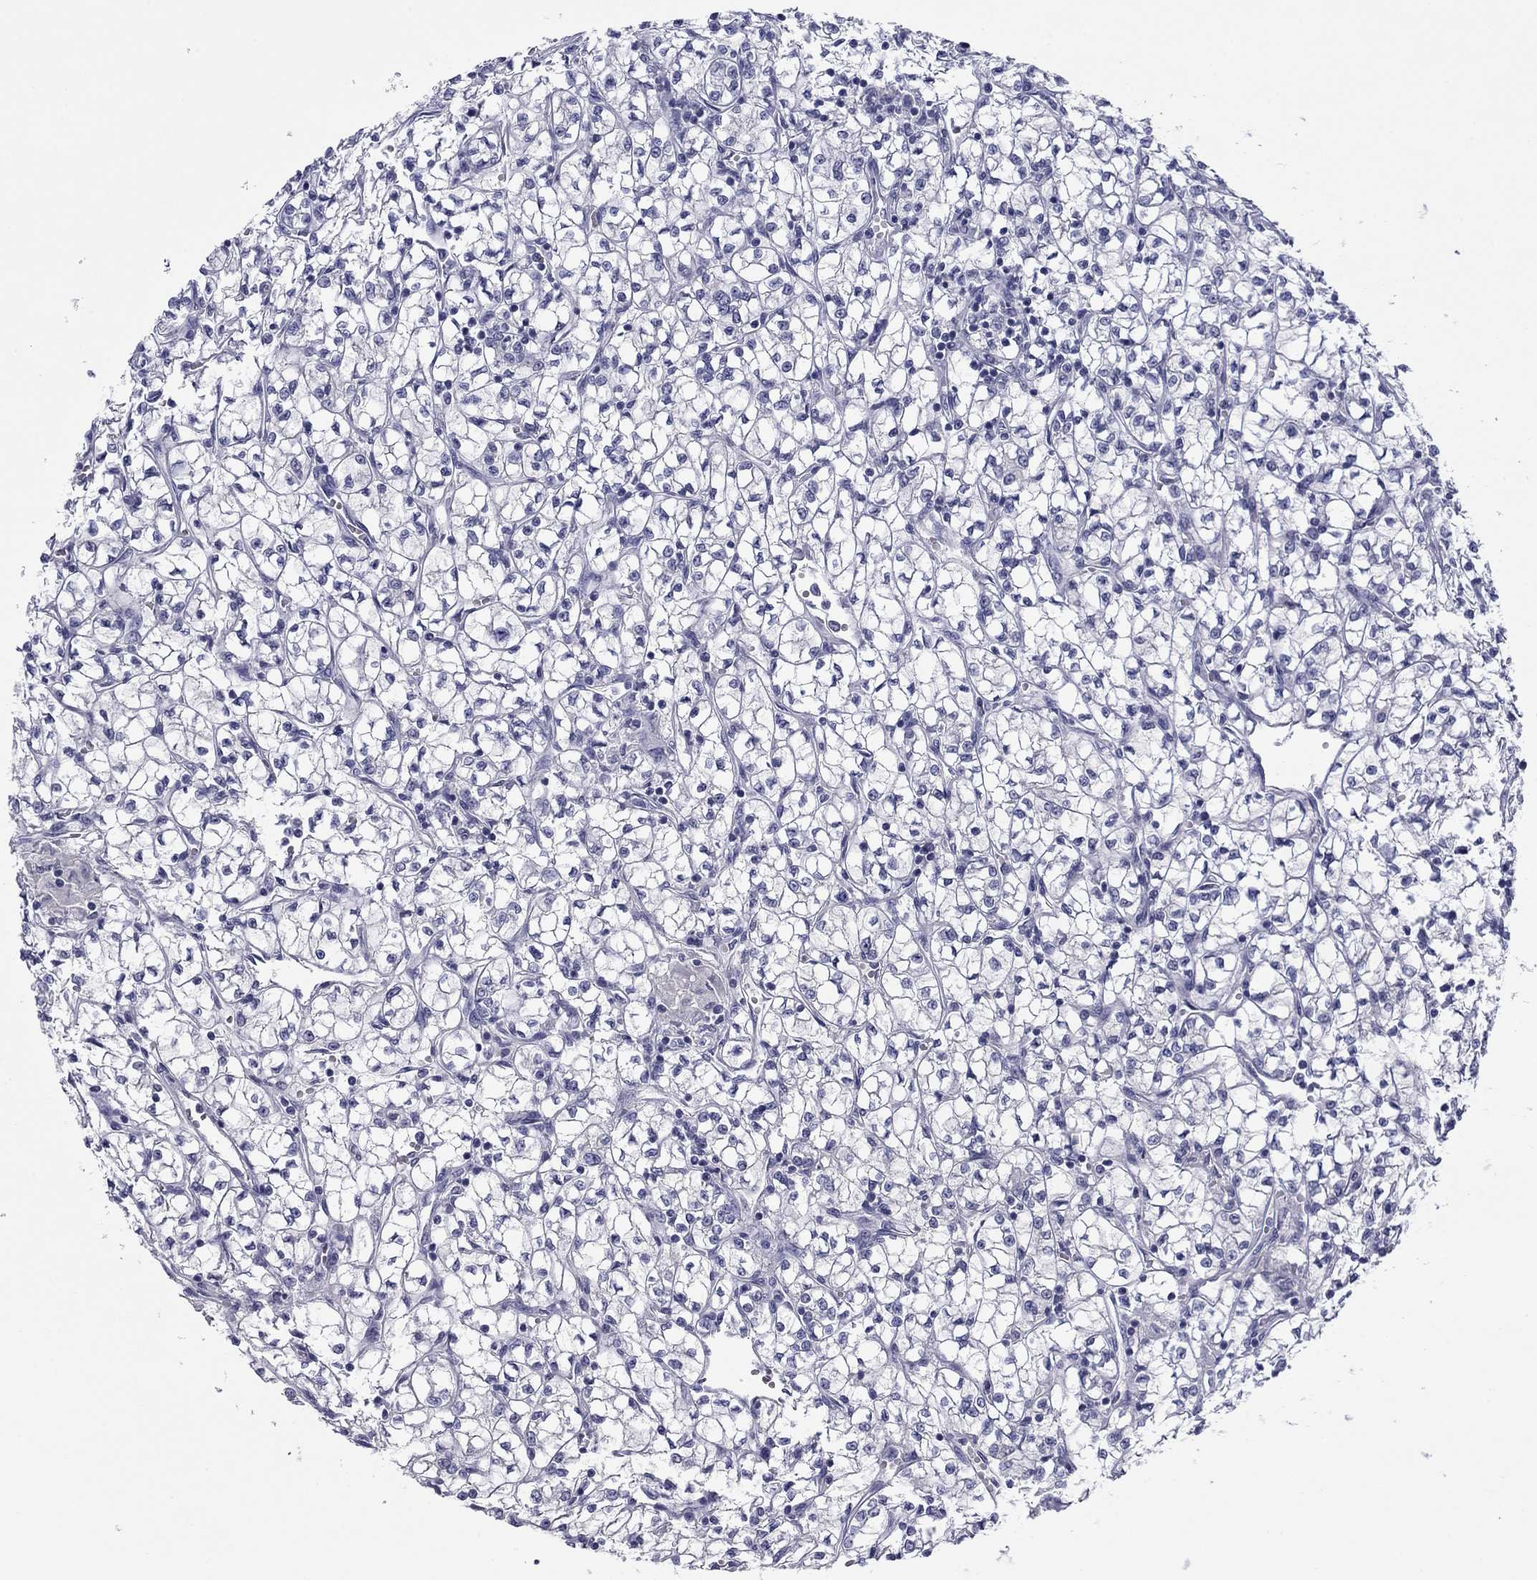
{"staining": {"intensity": "negative", "quantity": "none", "location": "none"}, "tissue": "renal cancer", "cell_type": "Tumor cells", "image_type": "cancer", "snomed": [{"axis": "morphology", "description": "Adenocarcinoma, NOS"}, {"axis": "topography", "description": "Kidney"}], "caption": "IHC photomicrograph of human adenocarcinoma (renal) stained for a protein (brown), which displays no positivity in tumor cells. Brightfield microscopy of IHC stained with DAB (brown) and hematoxylin (blue), captured at high magnification.", "gene": "HAO1", "patient": {"sex": "female", "age": 64}}